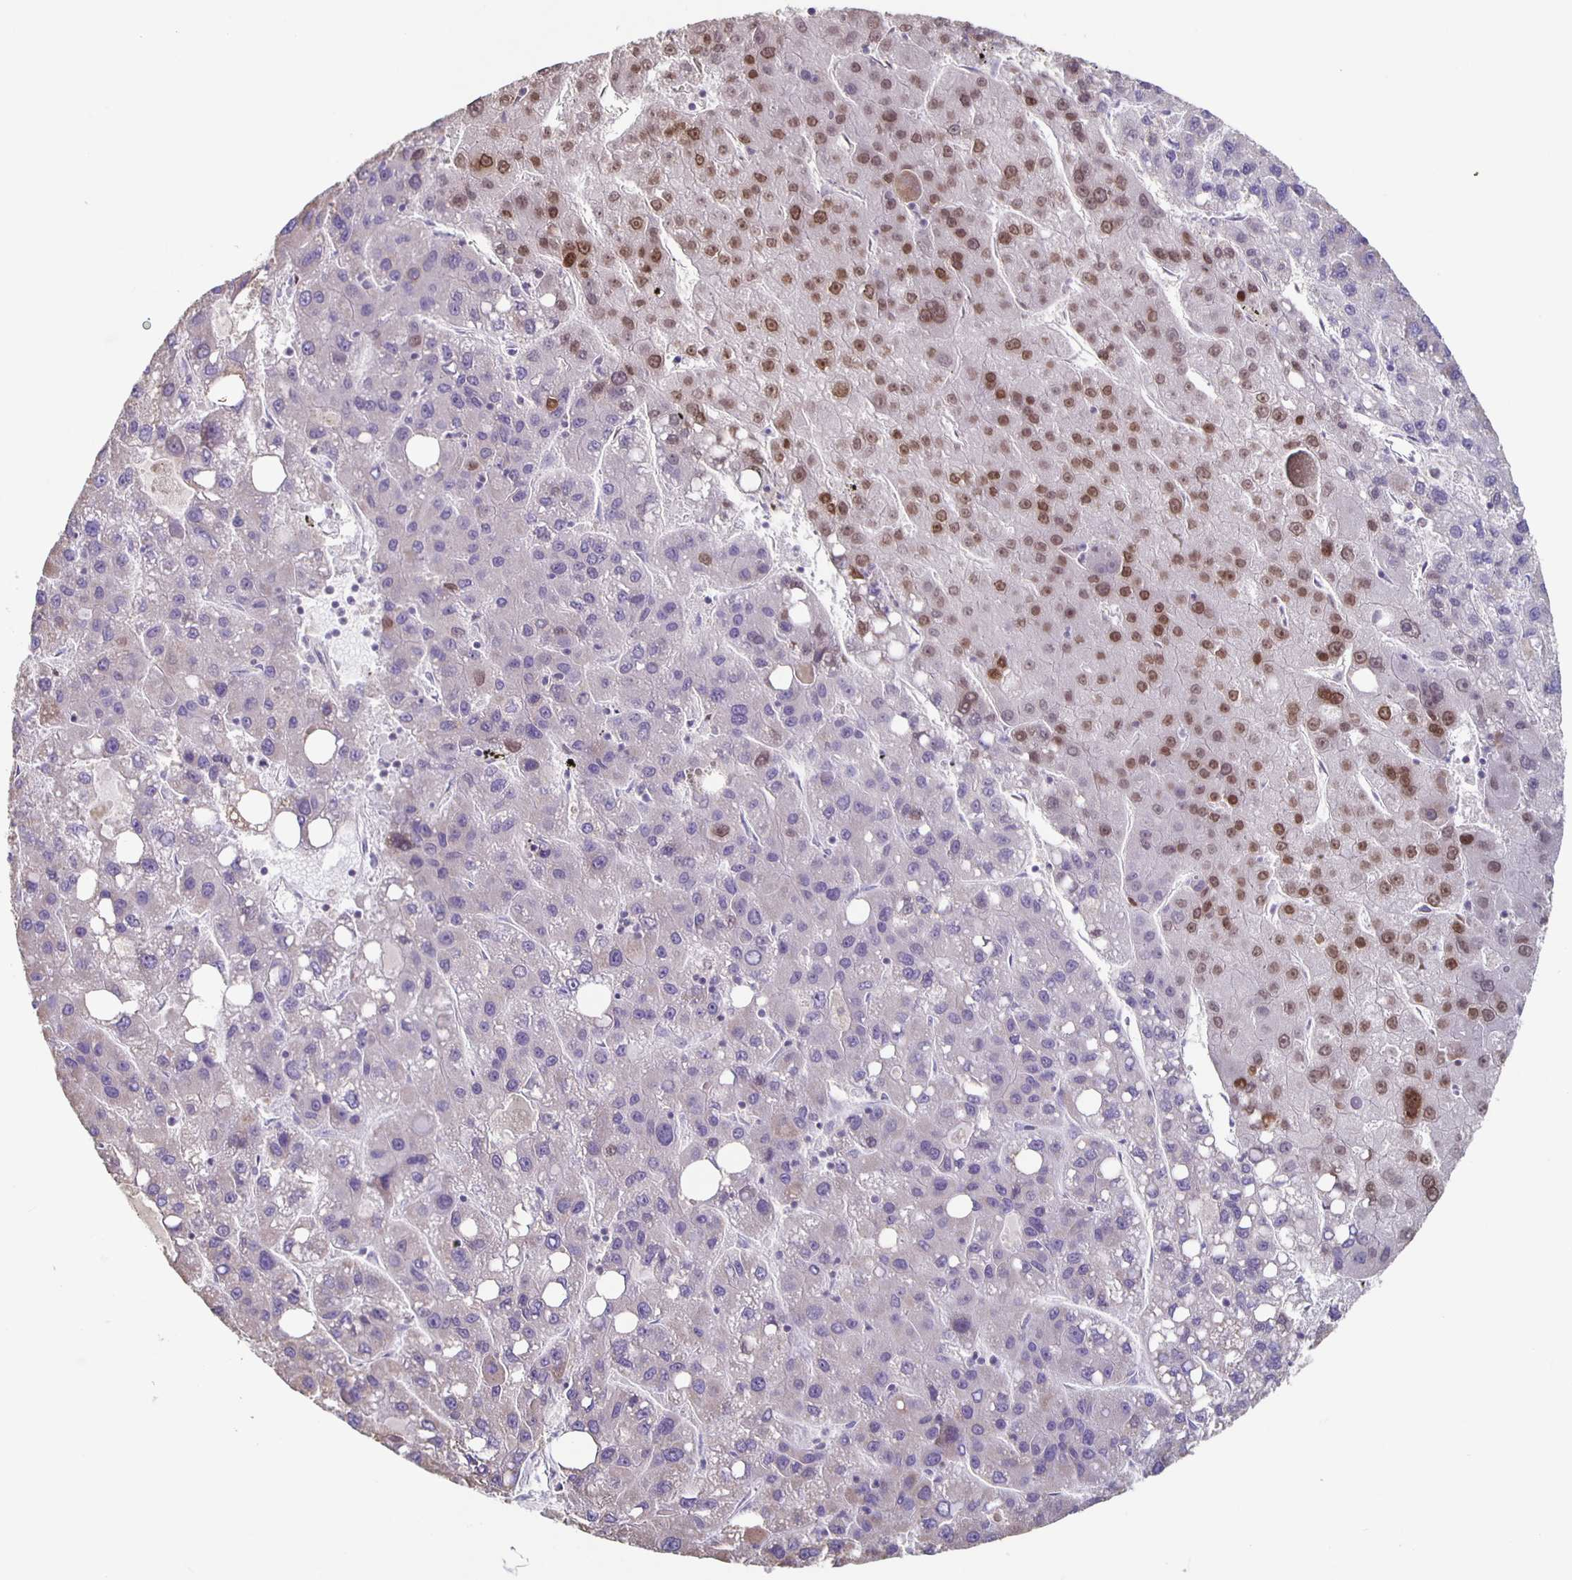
{"staining": {"intensity": "moderate", "quantity": "<25%", "location": "nuclear"}, "tissue": "liver cancer", "cell_type": "Tumor cells", "image_type": "cancer", "snomed": [{"axis": "morphology", "description": "Carcinoma, Hepatocellular, NOS"}, {"axis": "topography", "description": "Liver"}], "caption": "Protein expression analysis of liver hepatocellular carcinoma displays moderate nuclear staining in approximately <25% of tumor cells. Nuclei are stained in blue.", "gene": "TPPP", "patient": {"sex": "female", "age": 82}}